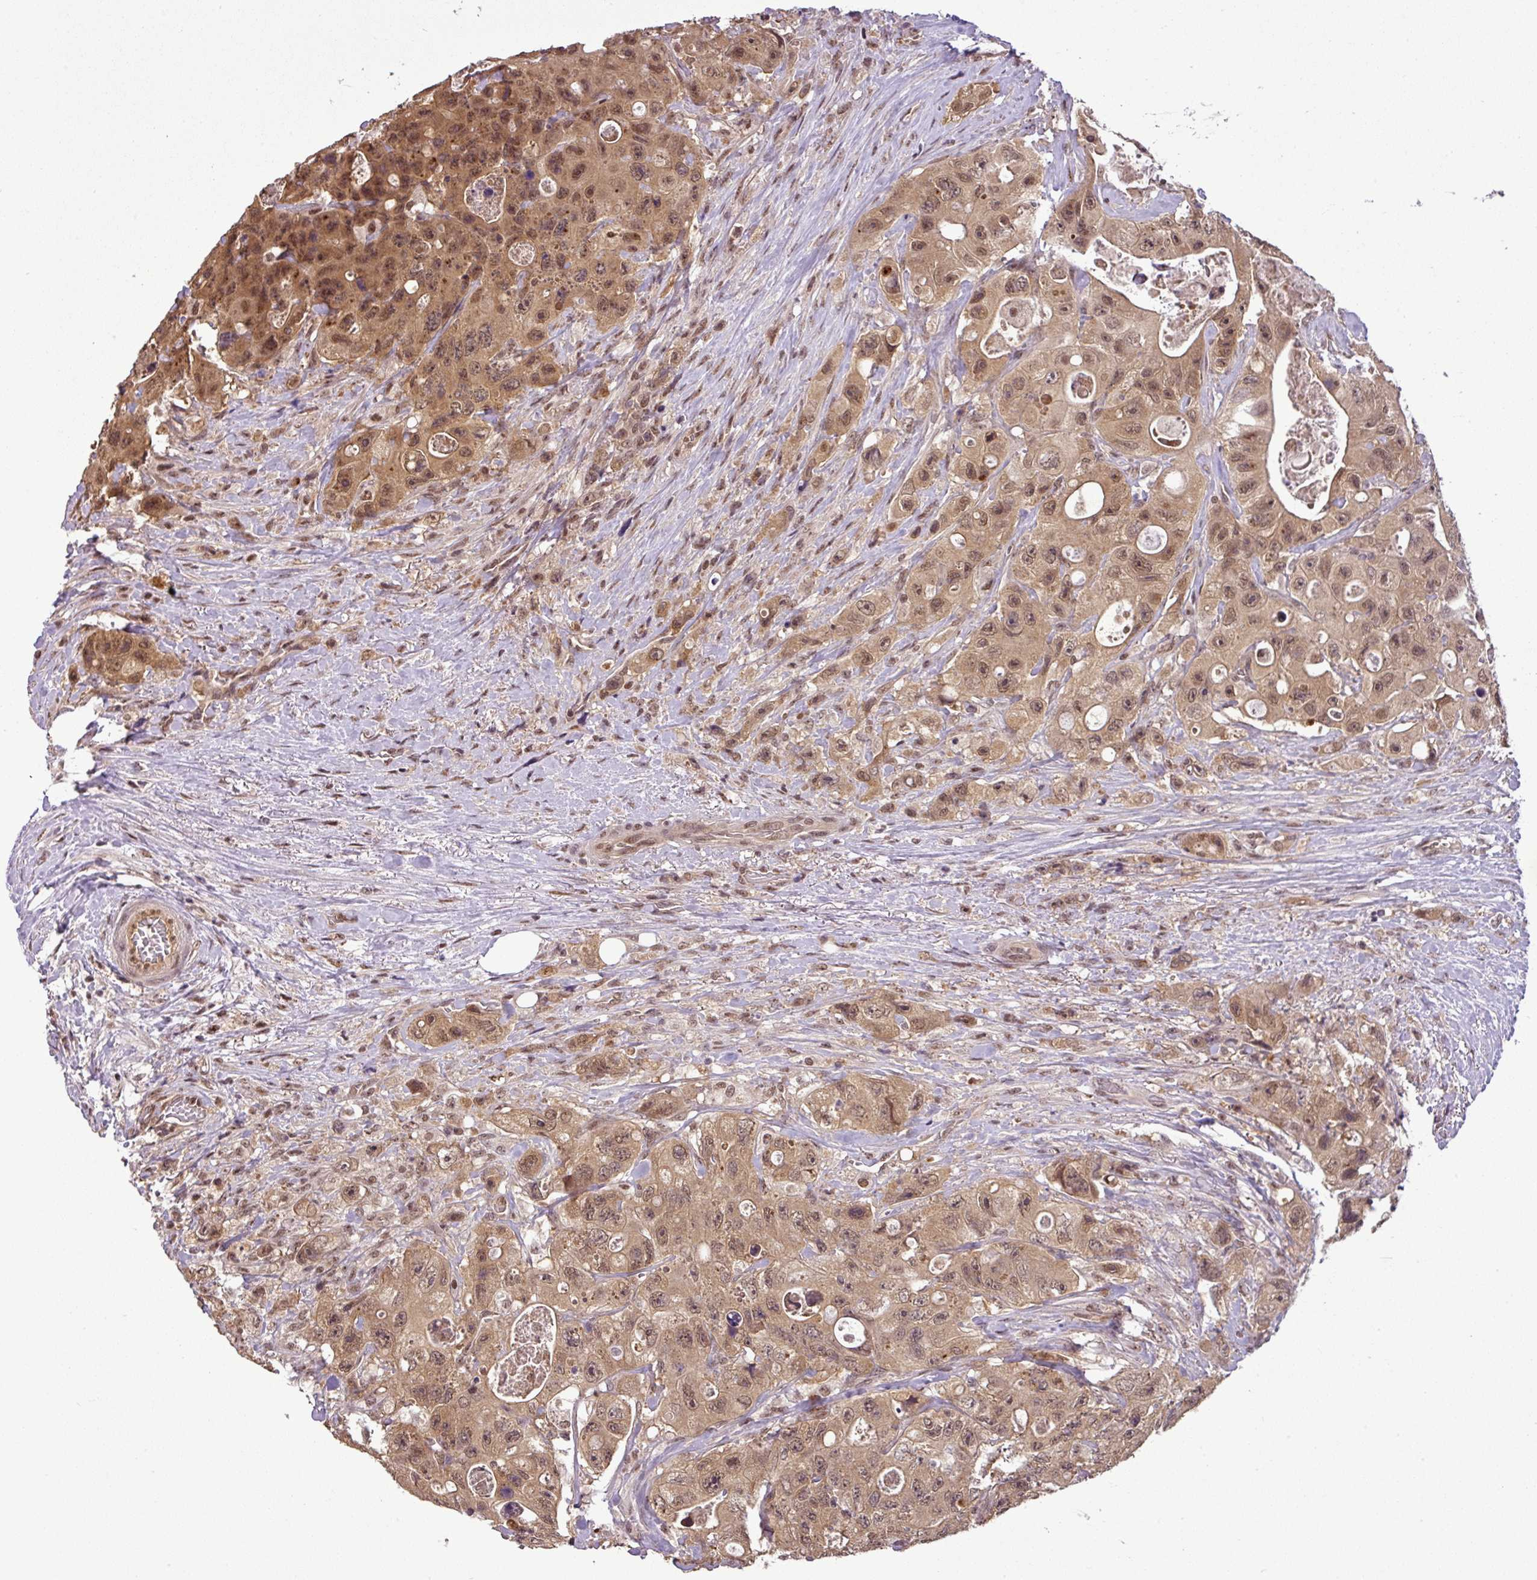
{"staining": {"intensity": "moderate", "quantity": ">75%", "location": "cytoplasmic/membranous,nuclear"}, "tissue": "colorectal cancer", "cell_type": "Tumor cells", "image_type": "cancer", "snomed": [{"axis": "morphology", "description": "Adenocarcinoma, NOS"}, {"axis": "topography", "description": "Colon"}], "caption": "Tumor cells reveal medium levels of moderate cytoplasmic/membranous and nuclear positivity in about >75% of cells in human colorectal cancer.", "gene": "MFHAS1", "patient": {"sex": "female", "age": 46}}